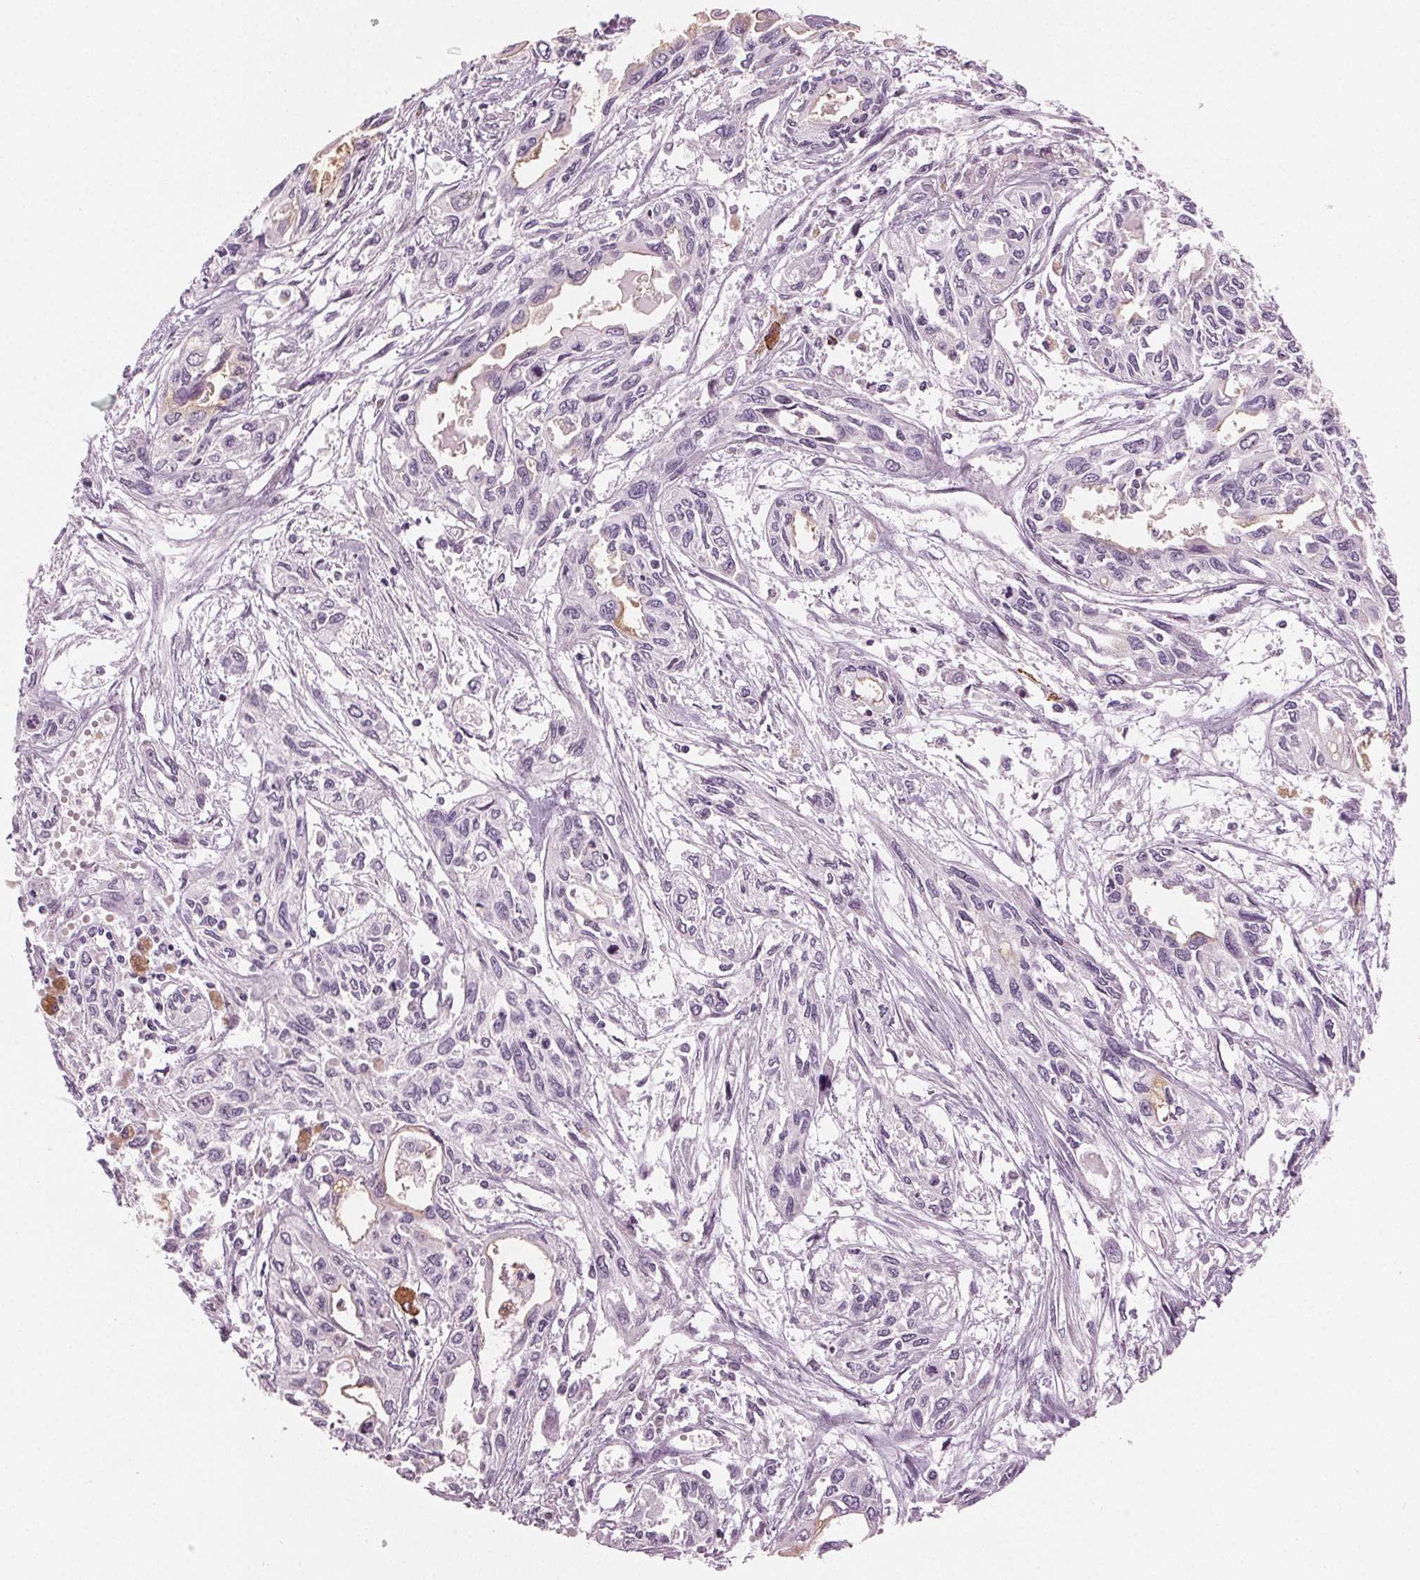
{"staining": {"intensity": "negative", "quantity": "none", "location": "none"}, "tissue": "pancreatic cancer", "cell_type": "Tumor cells", "image_type": "cancer", "snomed": [{"axis": "morphology", "description": "Adenocarcinoma, NOS"}, {"axis": "topography", "description": "Pancreas"}], "caption": "Tumor cells are negative for protein expression in human pancreatic cancer (adenocarcinoma).", "gene": "PRAP1", "patient": {"sex": "female", "age": 55}}